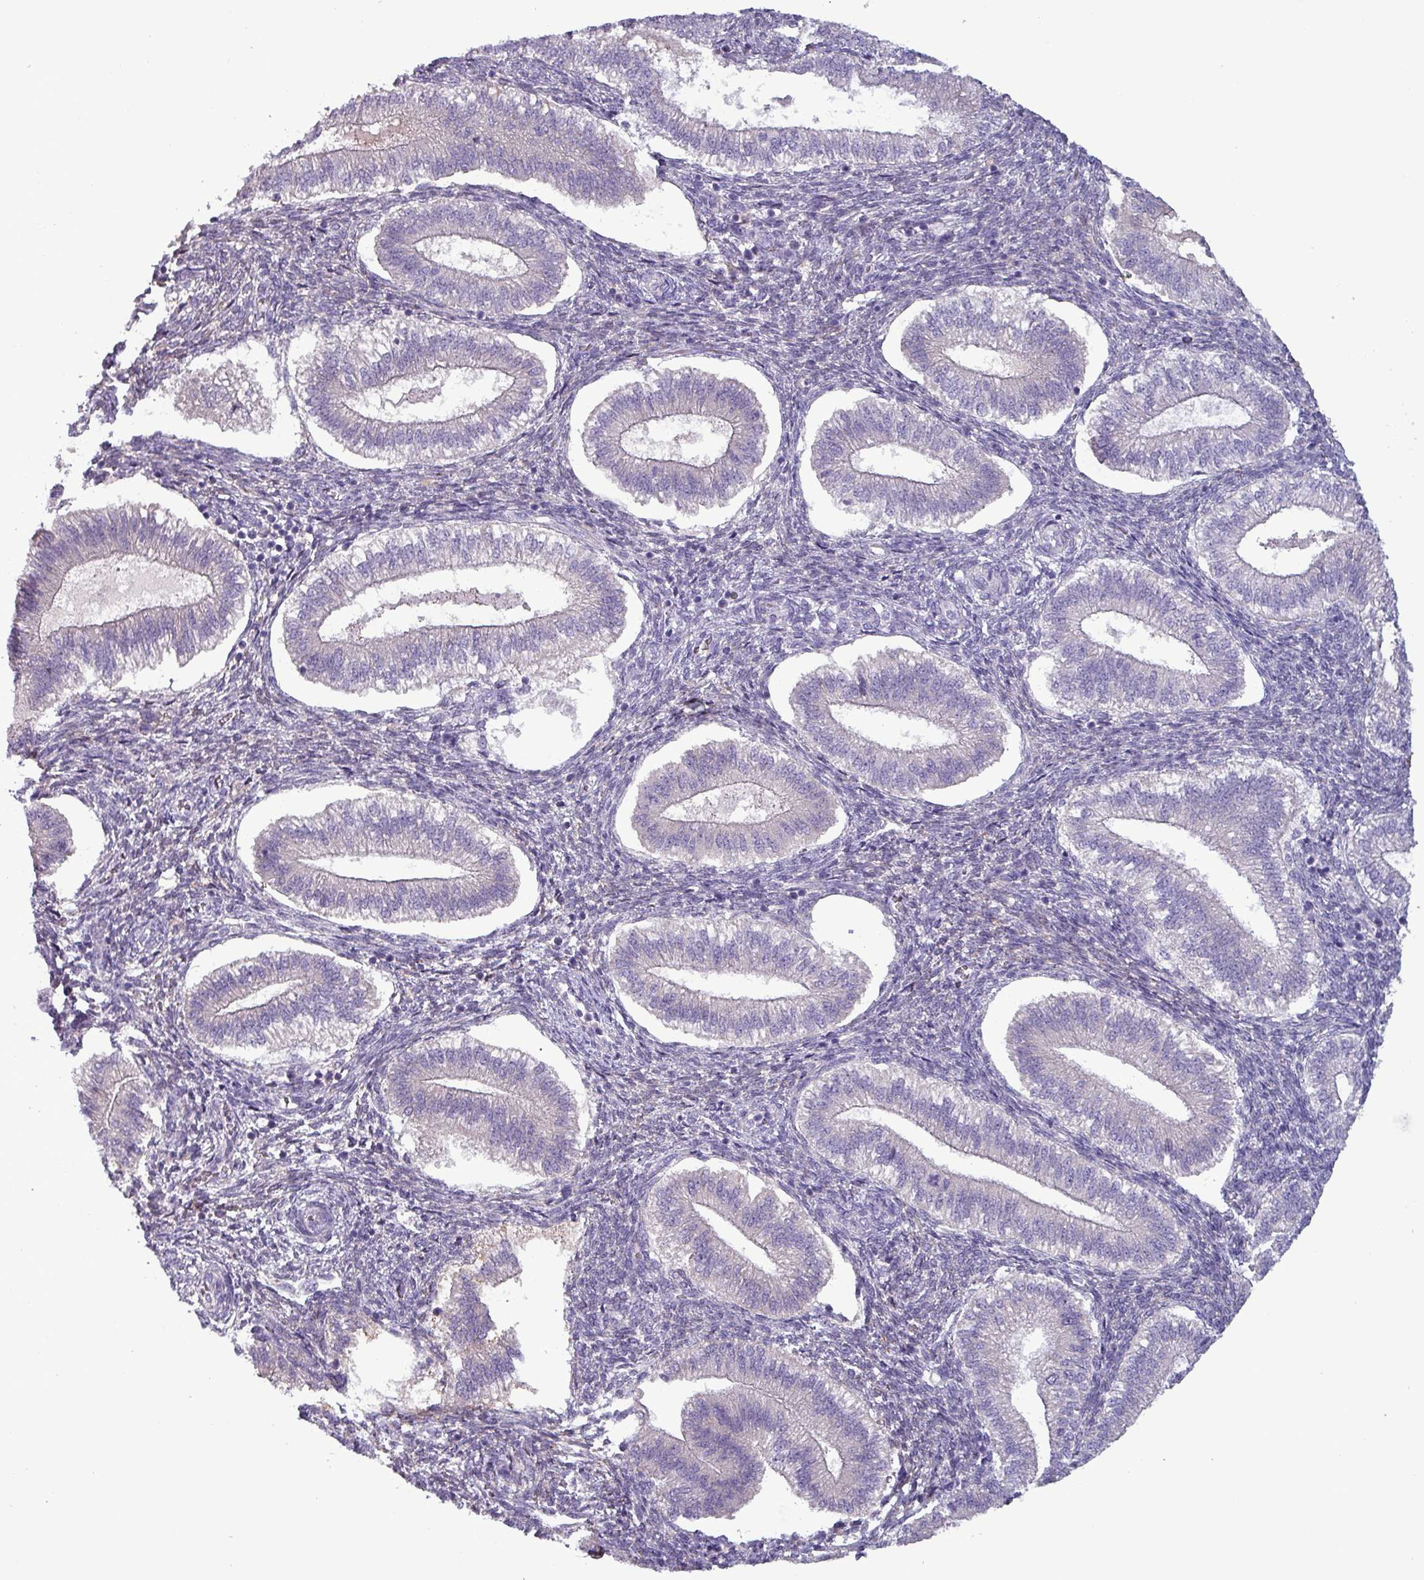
{"staining": {"intensity": "negative", "quantity": "none", "location": "none"}, "tissue": "endometrium", "cell_type": "Cells in endometrial stroma", "image_type": "normal", "snomed": [{"axis": "morphology", "description": "Normal tissue, NOS"}, {"axis": "topography", "description": "Endometrium"}], "caption": "A micrograph of endometrium stained for a protein demonstrates no brown staining in cells in endometrial stroma. (DAB (3,3'-diaminobenzidine) immunohistochemistry with hematoxylin counter stain).", "gene": "HSD3B7", "patient": {"sex": "female", "age": 25}}